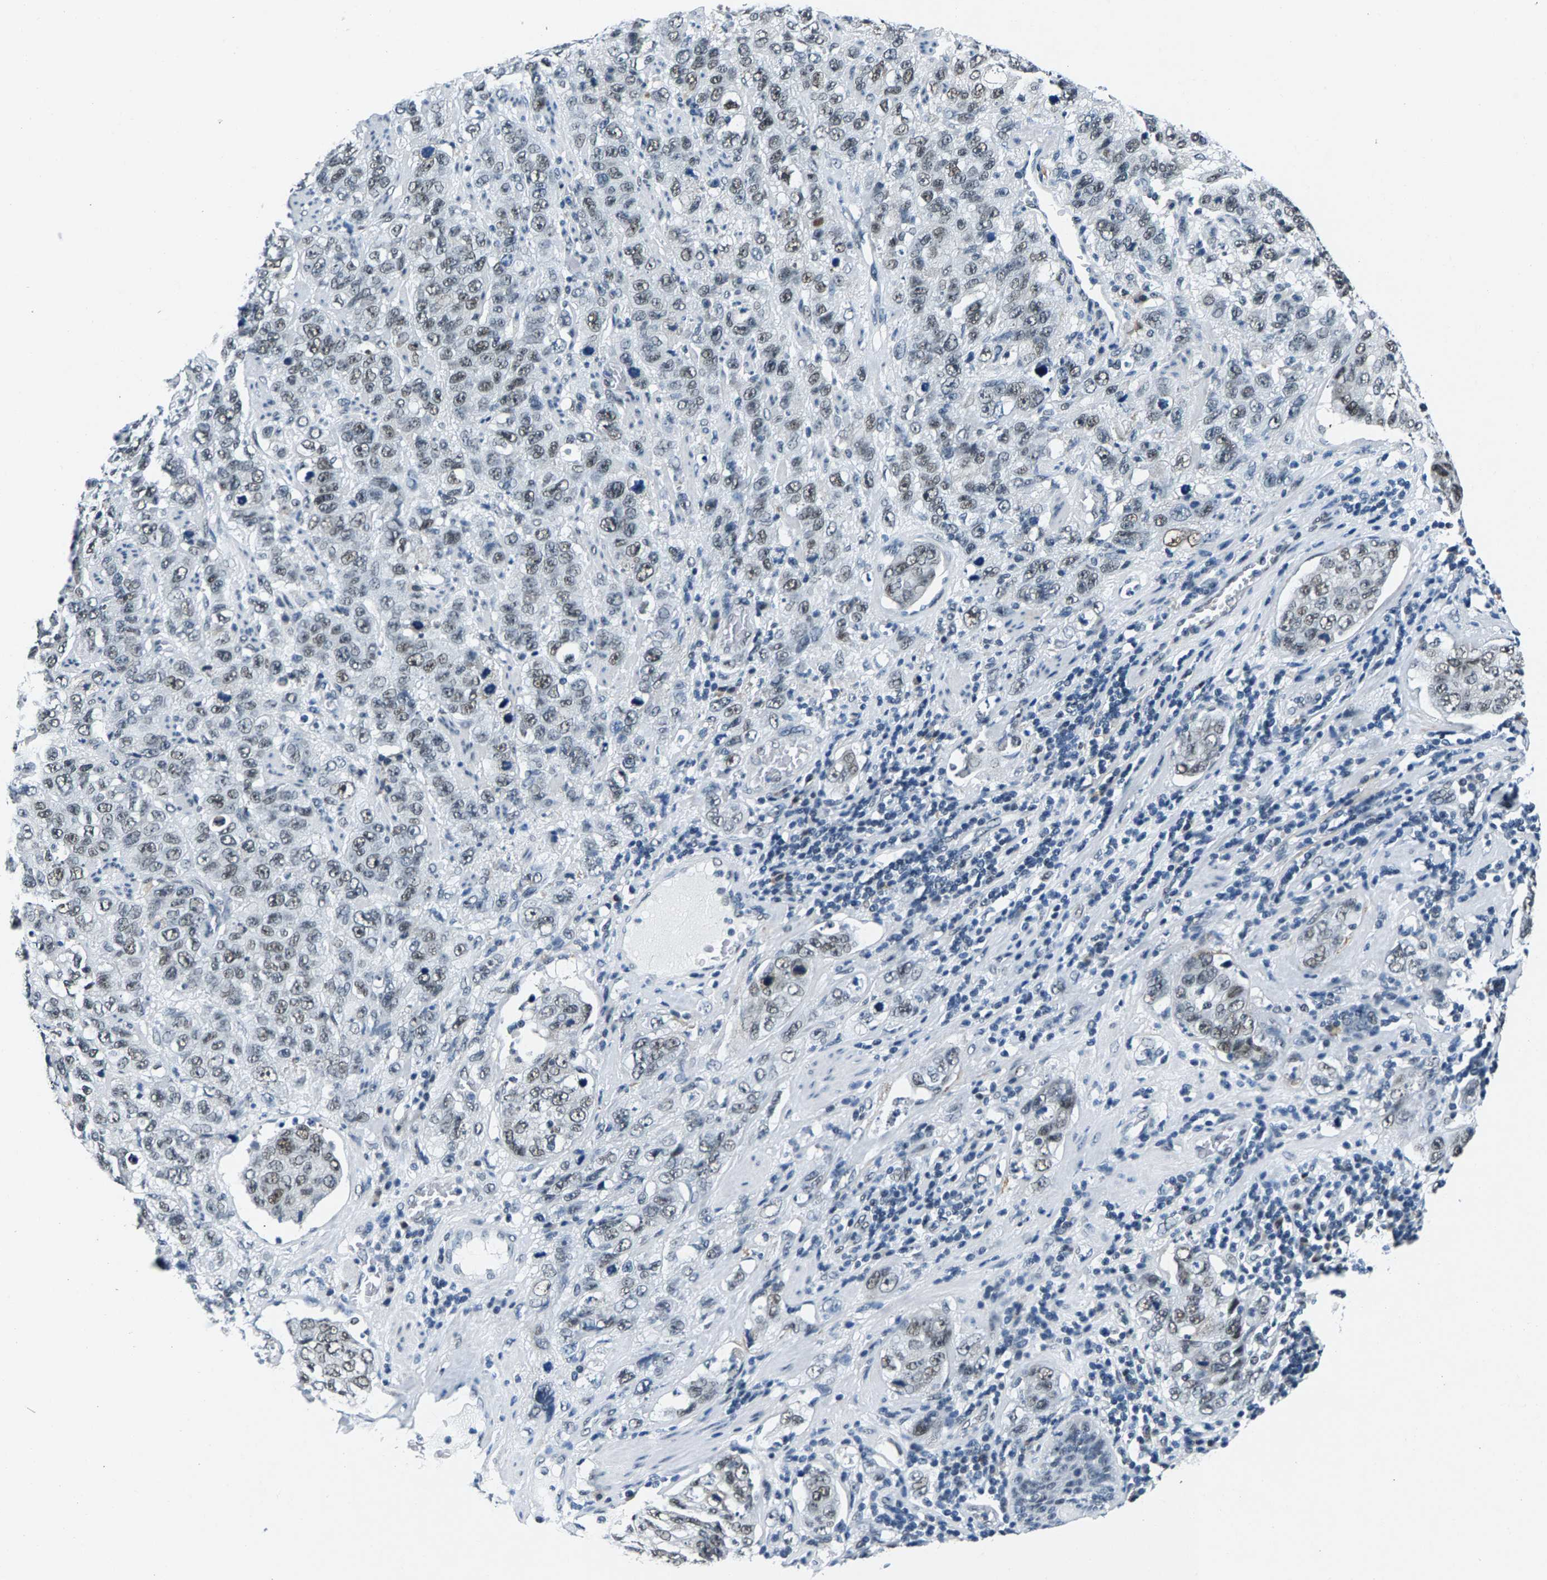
{"staining": {"intensity": "weak", "quantity": "25%-75%", "location": "nuclear"}, "tissue": "stomach cancer", "cell_type": "Tumor cells", "image_type": "cancer", "snomed": [{"axis": "morphology", "description": "Adenocarcinoma, NOS"}, {"axis": "topography", "description": "Stomach"}], "caption": "Protein analysis of stomach adenocarcinoma tissue demonstrates weak nuclear staining in about 25%-75% of tumor cells. The staining is performed using DAB (3,3'-diaminobenzidine) brown chromogen to label protein expression. The nuclei are counter-stained blue using hematoxylin.", "gene": "ATF2", "patient": {"sex": "male", "age": 48}}